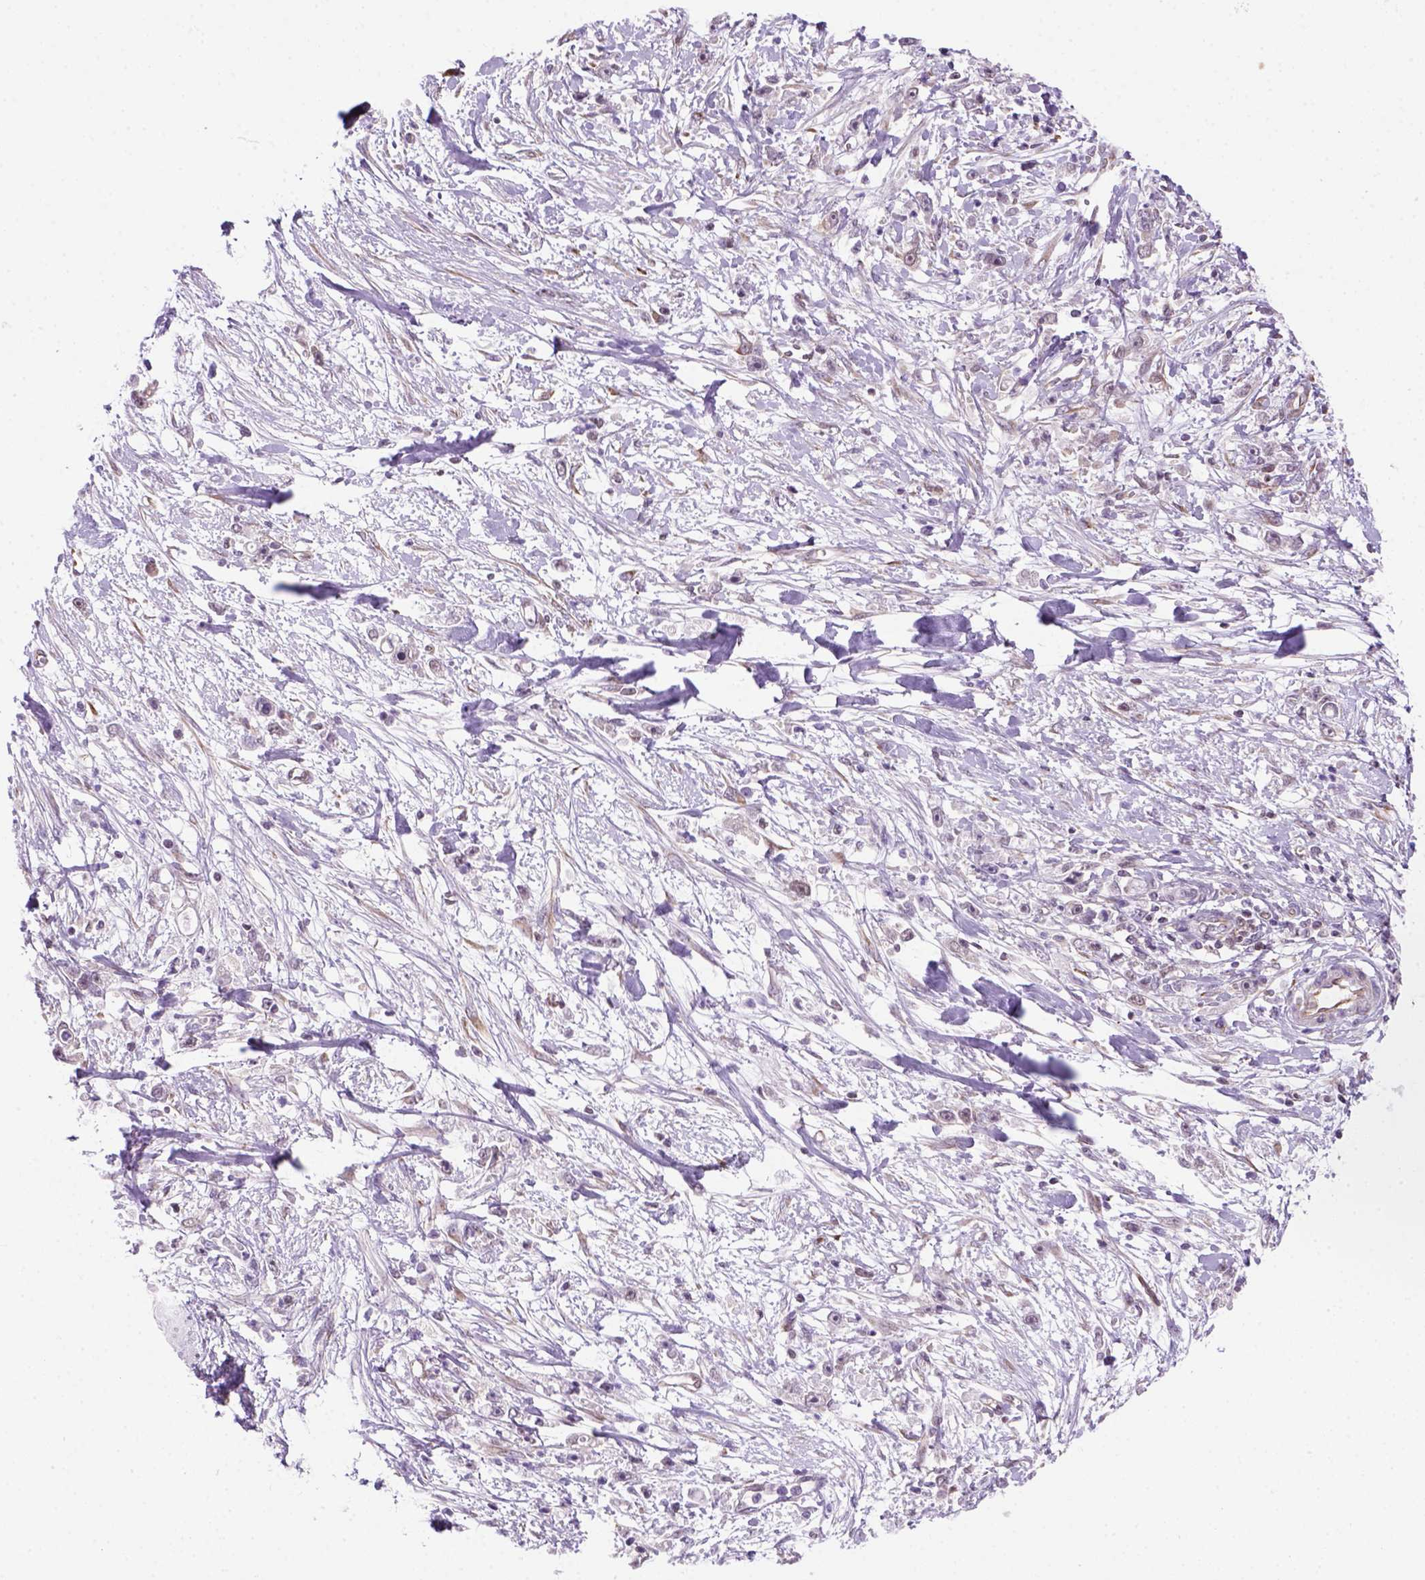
{"staining": {"intensity": "negative", "quantity": "none", "location": "none"}, "tissue": "stomach cancer", "cell_type": "Tumor cells", "image_type": "cancer", "snomed": [{"axis": "morphology", "description": "Adenocarcinoma, NOS"}, {"axis": "topography", "description": "Stomach"}], "caption": "IHC of human stomach cancer displays no staining in tumor cells.", "gene": "MGMT", "patient": {"sex": "female", "age": 59}}